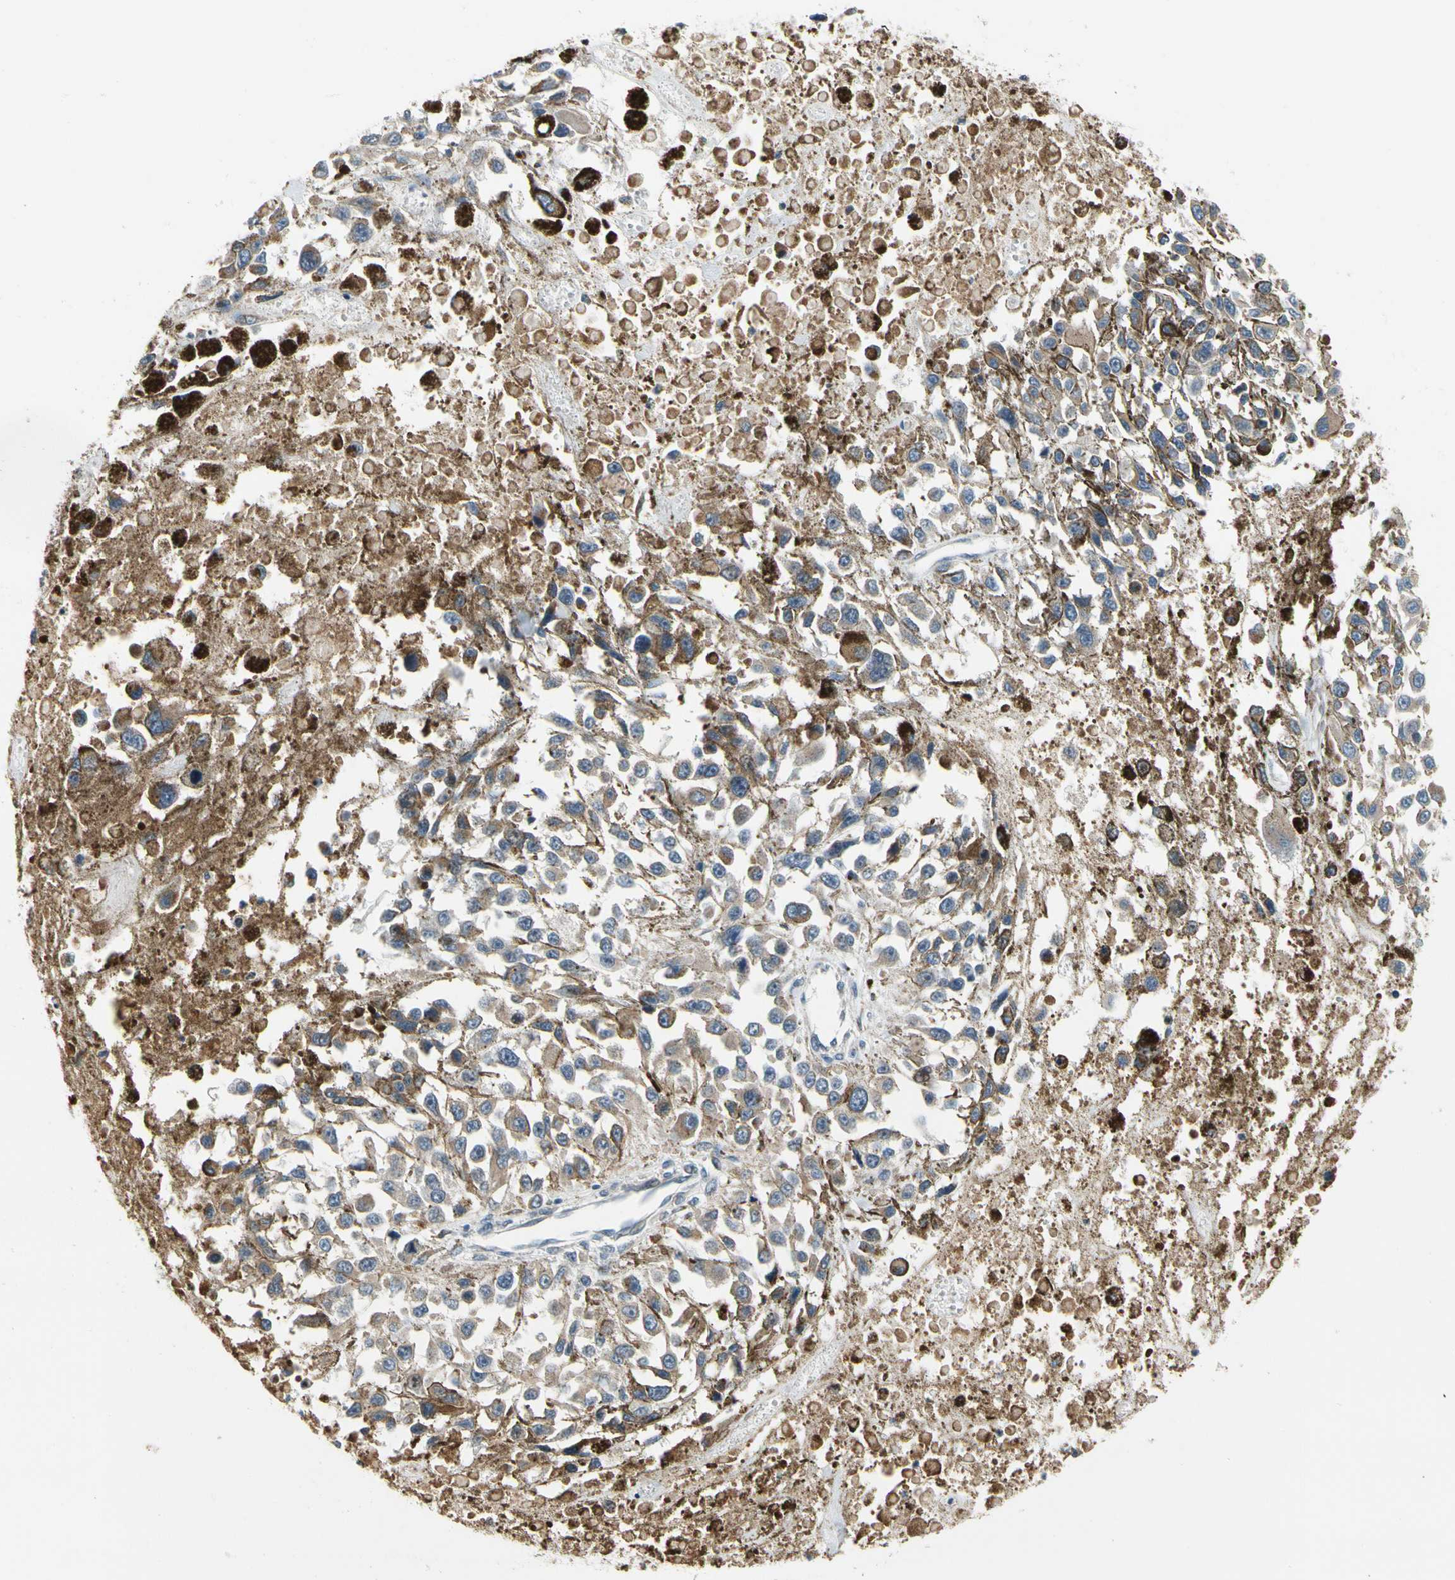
{"staining": {"intensity": "weak", "quantity": ">75%", "location": "cytoplasmic/membranous"}, "tissue": "melanoma", "cell_type": "Tumor cells", "image_type": "cancer", "snomed": [{"axis": "morphology", "description": "Malignant melanoma, Metastatic site"}, {"axis": "topography", "description": "Lymph node"}], "caption": "Immunohistochemical staining of malignant melanoma (metastatic site) displays low levels of weak cytoplasmic/membranous protein staining in approximately >75% of tumor cells. Nuclei are stained in blue.", "gene": "SOX30", "patient": {"sex": "male", "age": 59}}